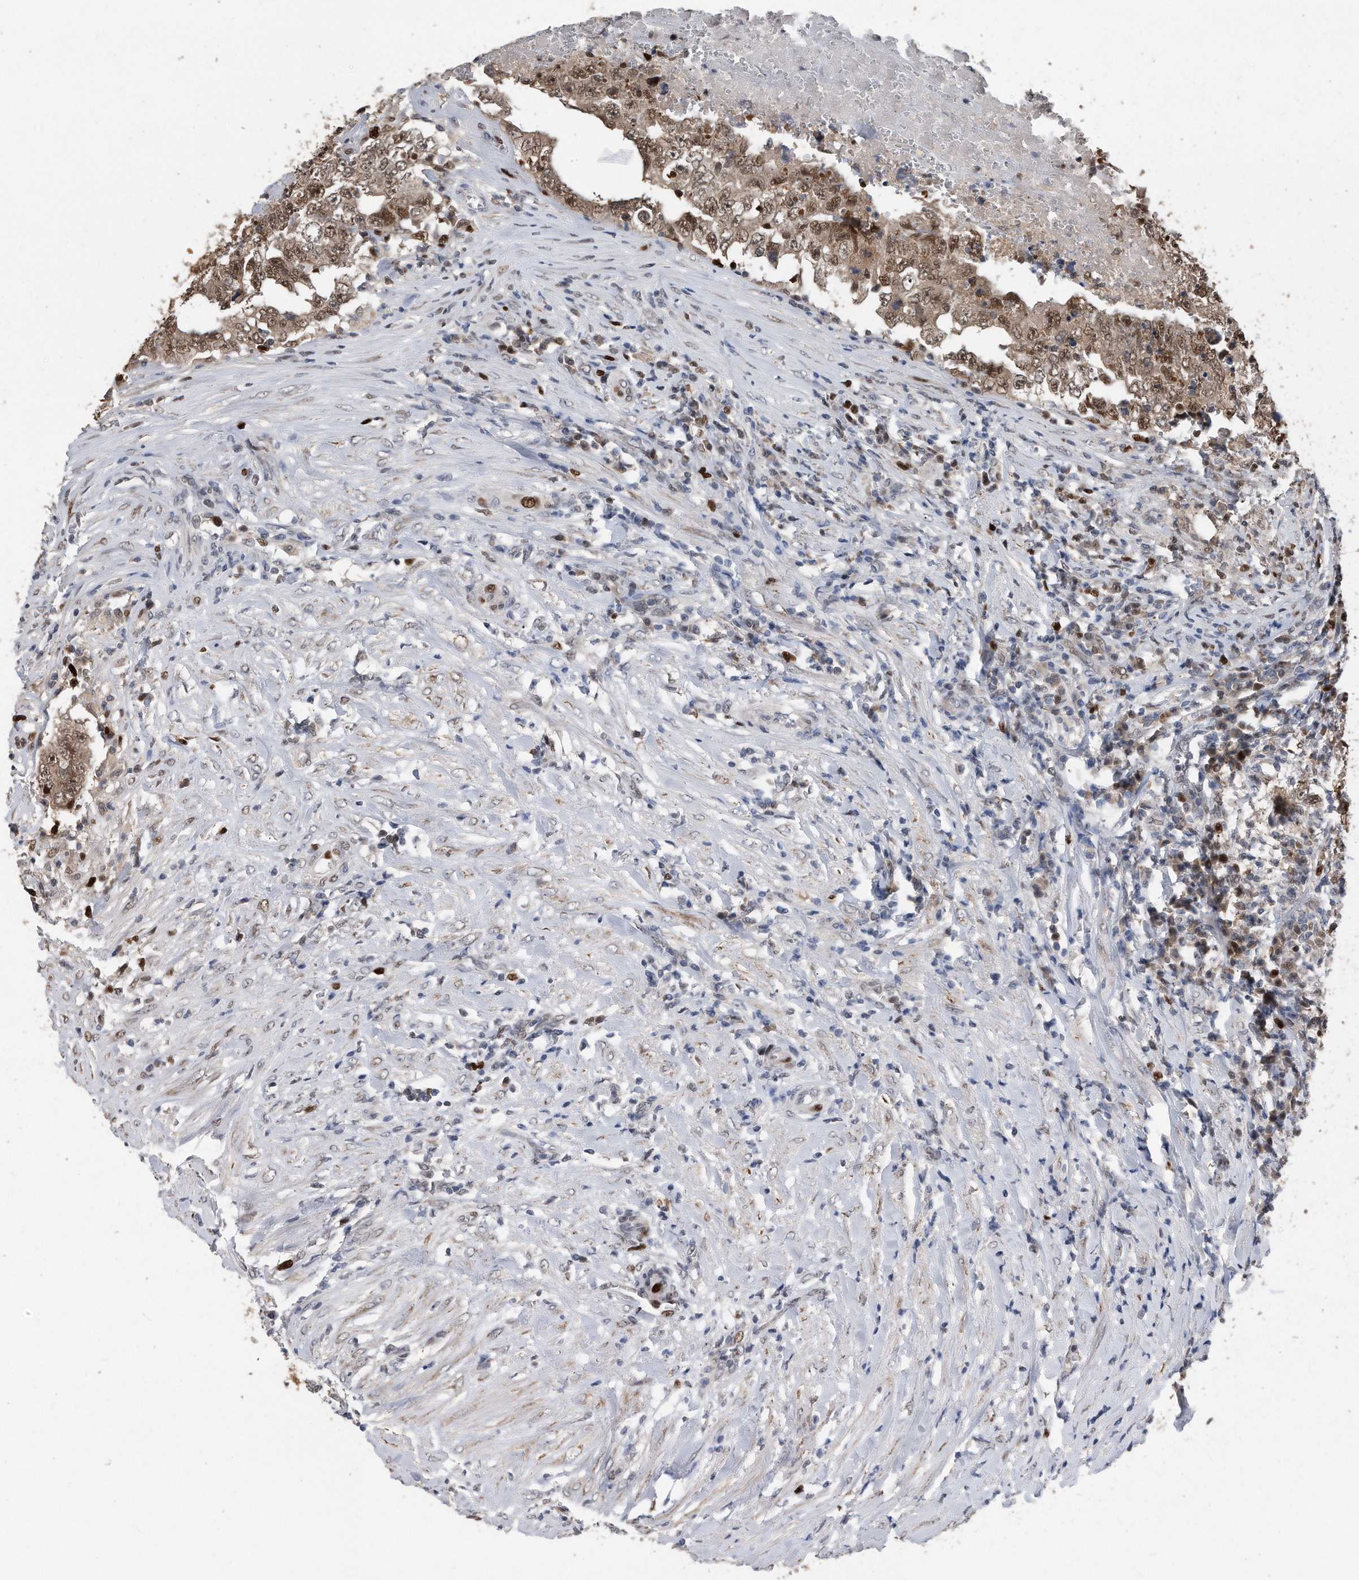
{"staining": {"intensity": "moderate", "quantity": ">75%", "location": "nuclear"}, "tissue": "testis cancer", "cell_type": "Tumor cells", "image_type": "cancer", "snomed": [{"axis": "morphology", "description": "Carcinoma, Embryonal, NOS"}, {"axis": "topography", "description": "Testis"}], "caption": "The histopathology image shows staining of testis cancer, revealing moderate nuclear protein expression (brown color) within tumor cells.", "gene": "PCNA", "patient": {"sex": "male", "age": 26}}